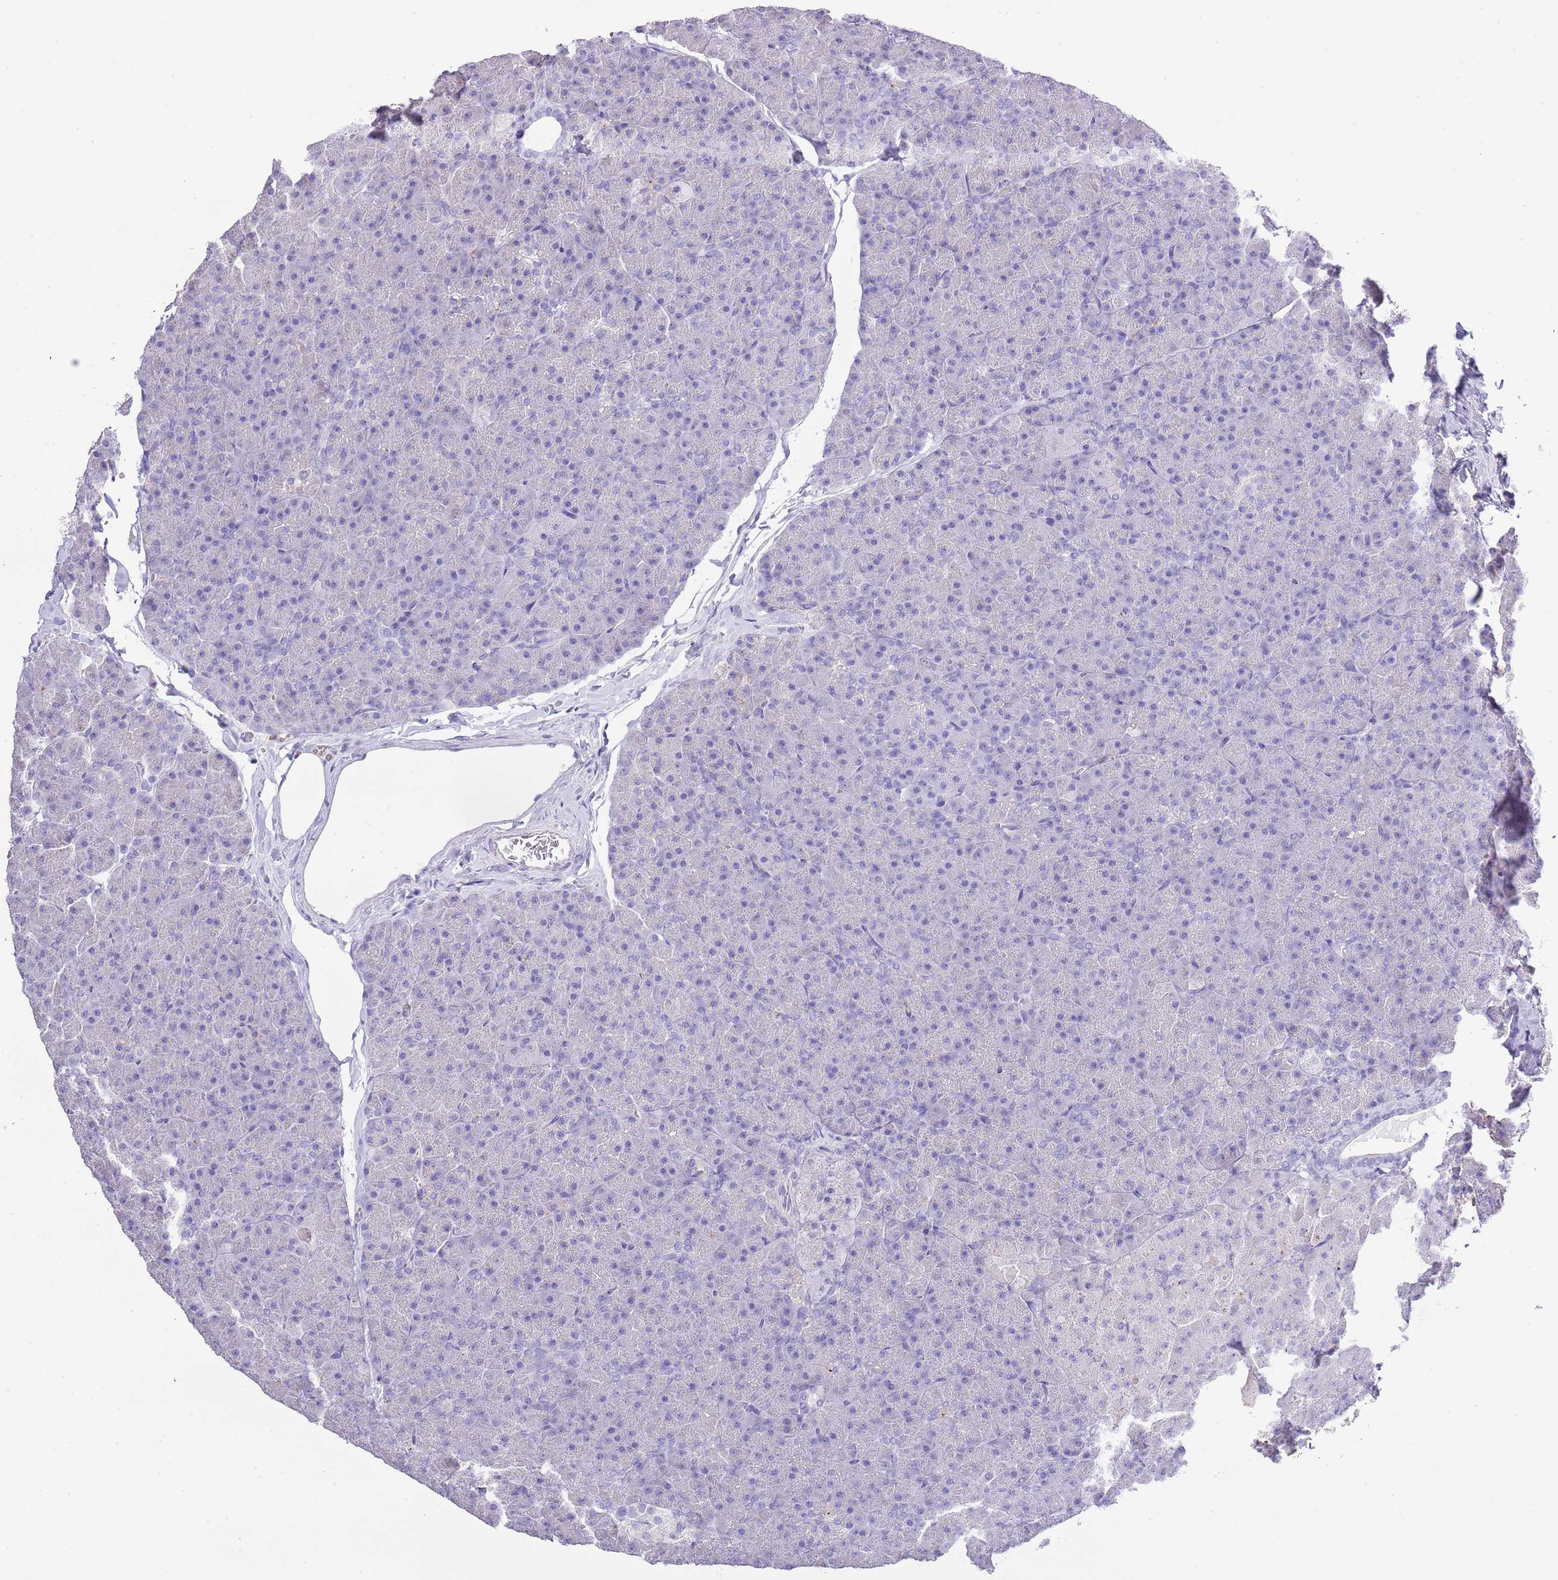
{"staining": {"intensity": "negative", "quantity": "none", "location": "none"}, "tissue": "pancreas", "cell_type": "Exocrine glandular cells", "image_type": "normal", "snomed": [{"axis": "morphology", "description": "Normal tissue, NOS"}, {"axis": "topography", "description": "Pancreas"}], "caption": "Exocrine glandular cells are negative for brown protein staining in unremarkable pancreas. (IHC, brightfield microscopy, high magnification).", "gene": "OR2Z1", "patient": {"sex": "male", "age": 36}}